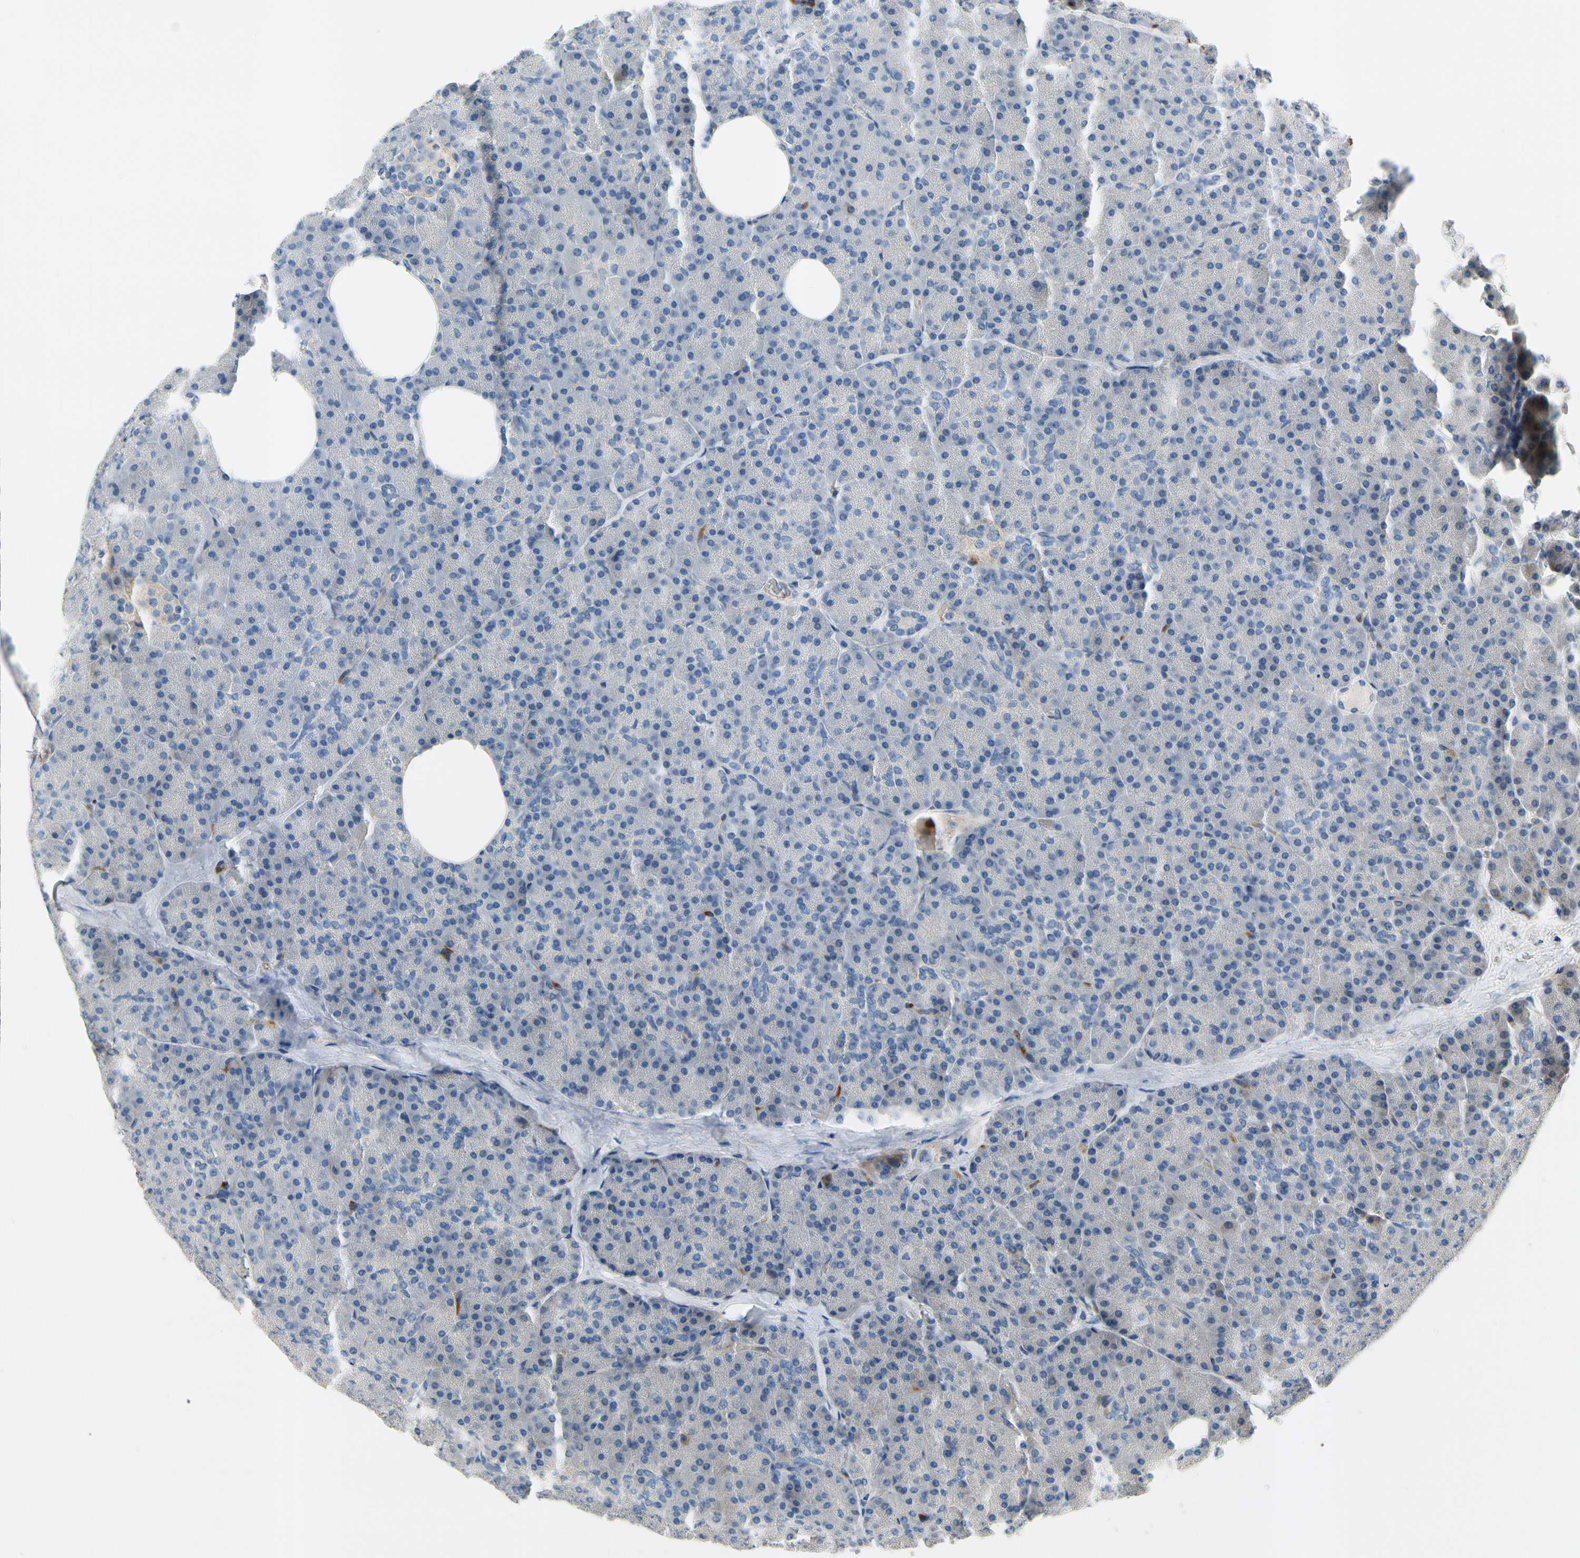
{"staining": {"intensity": "negative", "quantity": "none", "location": "none"}, "tissue": "pancreas", "cell_type": "Exocrine glandular cells", "image_type": "normal", "snomed": [{"axis": "morphology", "description": "Normal tissue, NOS"}, {"axis": "topography", "description": "Pancreas"}], "caption": "High magnification brightfield microscopy of normal pancreas stained with DAB (3,3'-diaminobenzidine) (brown) and counterstained with hematoxylin (blue): exocrine glandular cells show no significant expression. The staining was performed using DAB (3,3'-diaminobenzidine) to visualize the protein expression in brown, while the nuclei were stained in blue with hematoxylin (Magnification: 20x).", "gene": "SIGLEC5", "patient": {"sex": "female", "age": 35}}